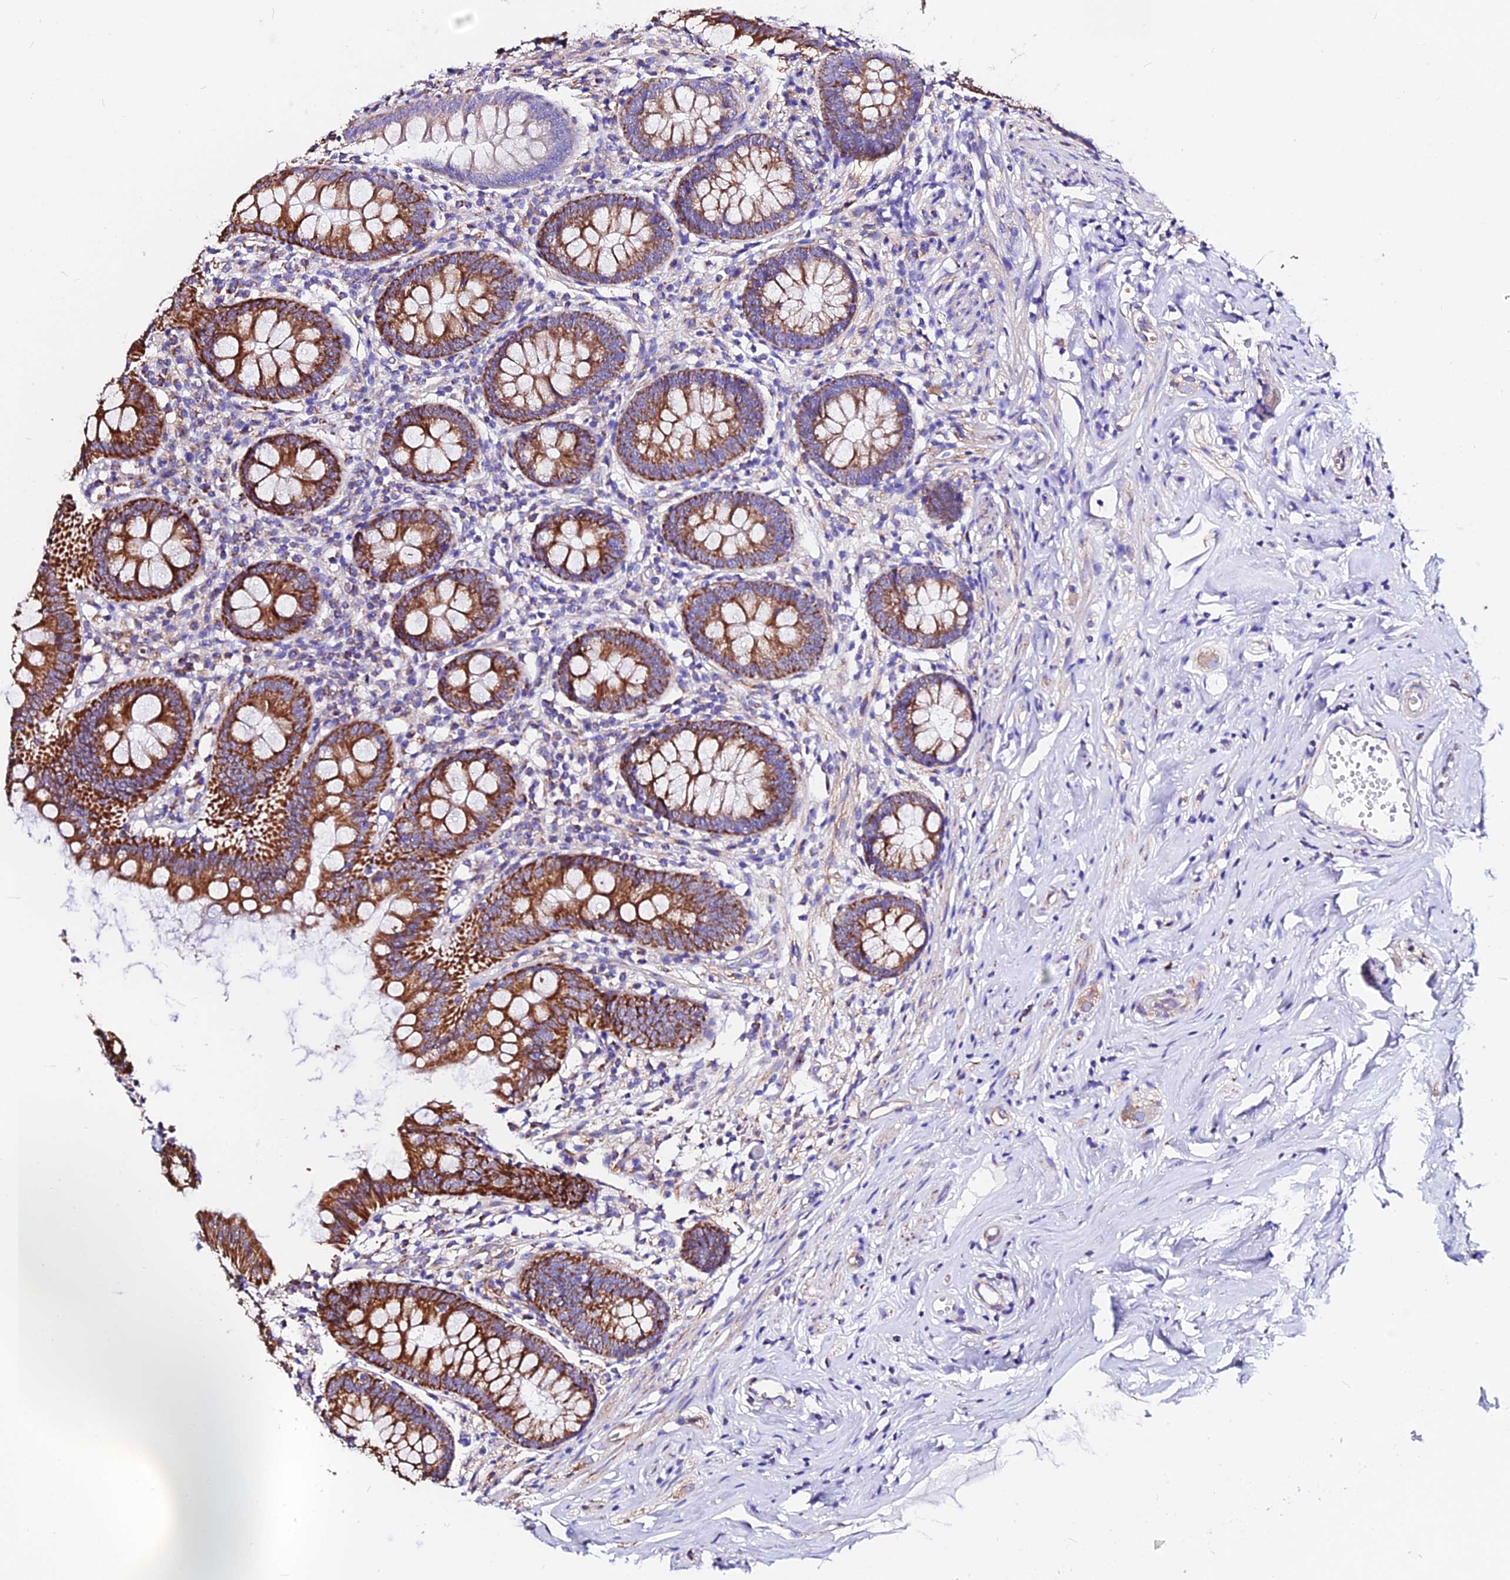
{"staining": {"intensity": "strong", "quantity": ">75%", "location": "cytoplasmic/membranous"}, "tissue": "appendix", "cell_type": "Glandular cells", "image_type": "normal", "snomed": [{"axis": "morphology", "description": "Normal tissue, NOS"}, {"axis": "topography", "description": "Appendix"}], "caption": "Appendix was stained to show a protein in brown. There is high levels of strong cytoplasmic/membranous staining in approximately >75% of glandular cells.", "gene": "ZNF573", "patient": {"sex": "female", "age": 51}}